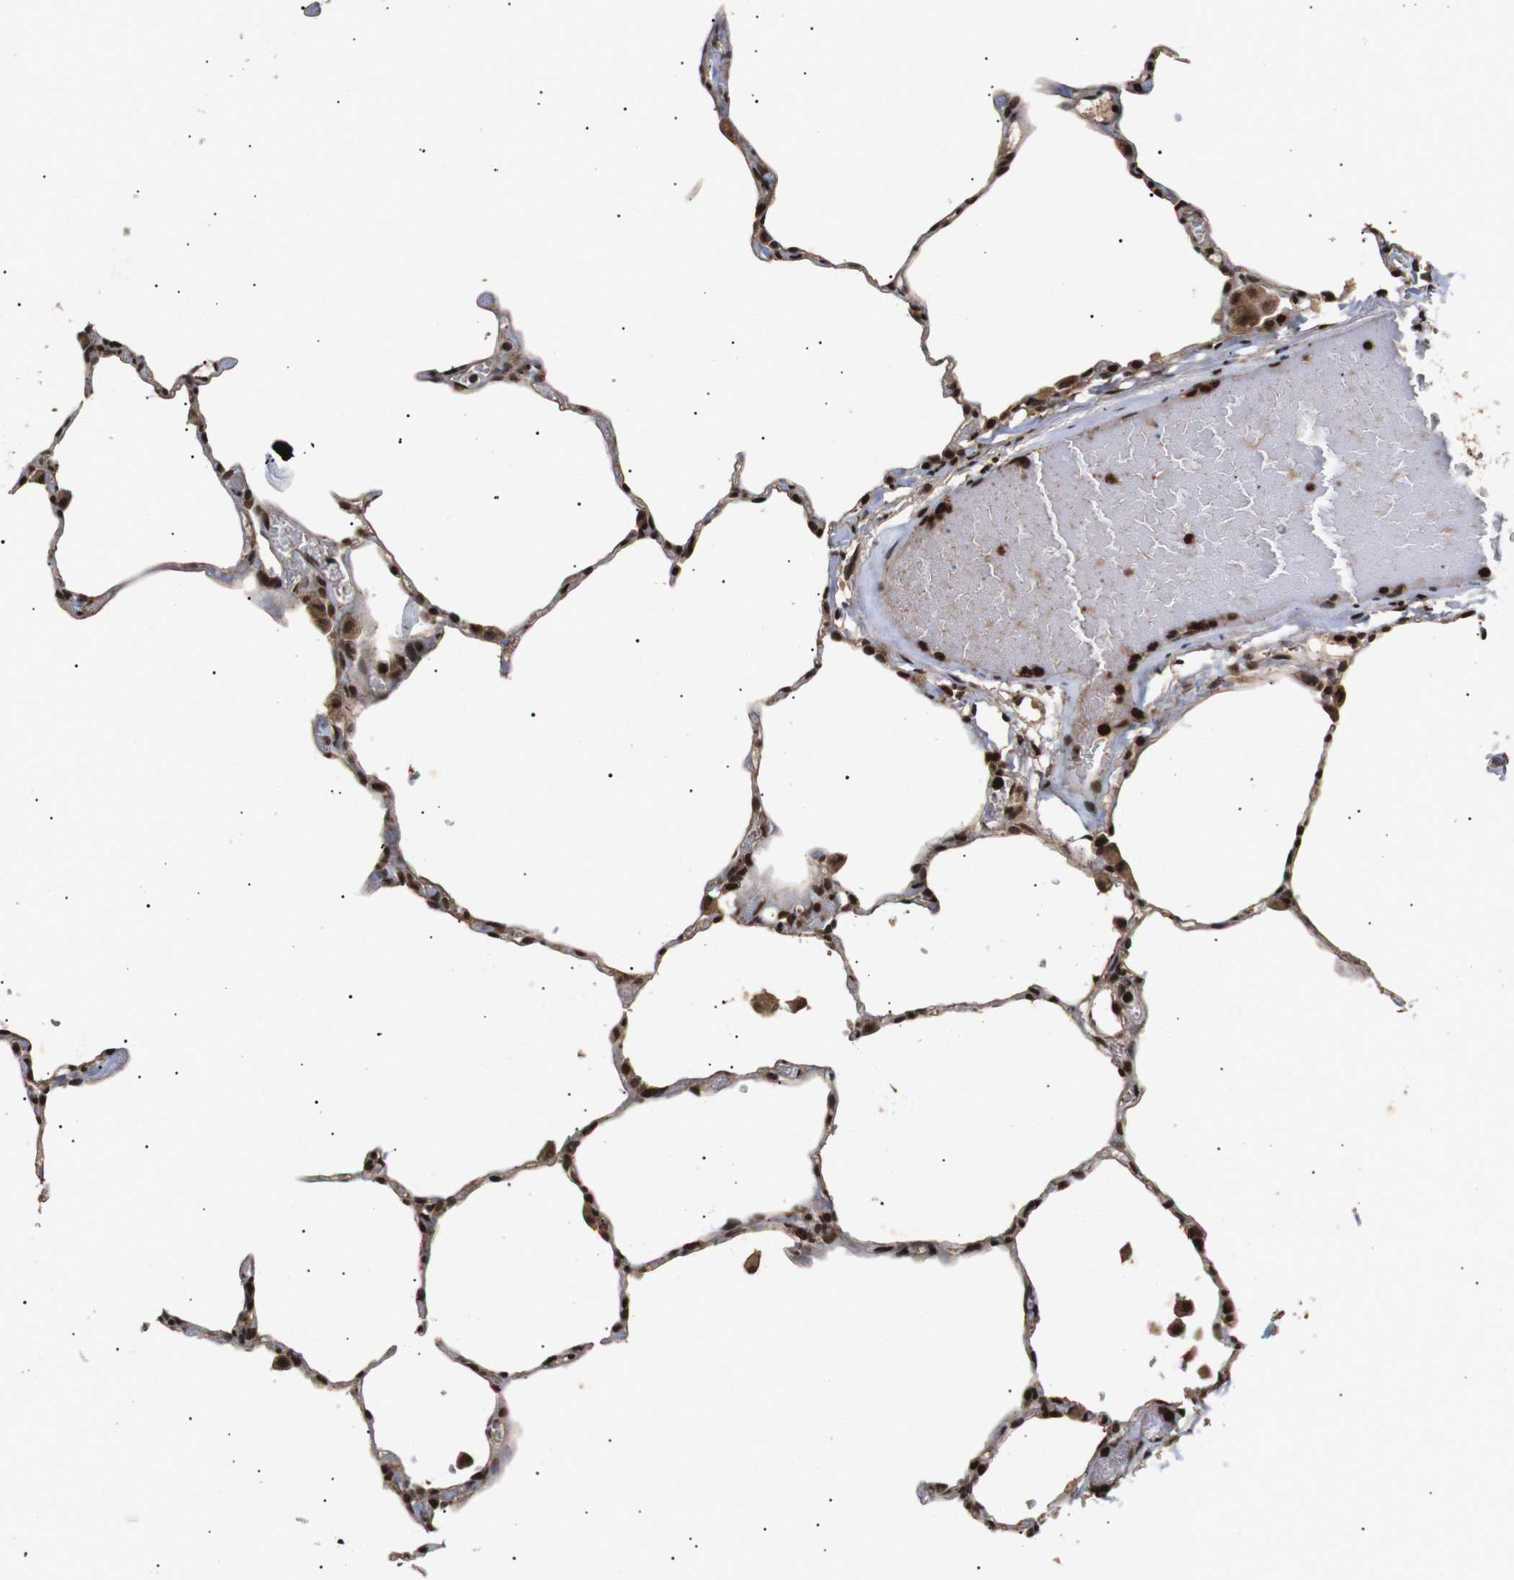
{"staining": {"intensity": "strong", "quantity": ">75%", "location": "nuclear"}, "tissue": "lung", "cell_type": "Alveolar cells", "image_type": "normal", "snomed": [{"axis": "morphology", "description": "Normal tissue, NOS"}, {"axis": "topography", "description": "Lung"}], "caption": "Human lung stained for a protein (brown) reveals strong nuclear positive expression in about >75% of alveolar cells.", "gene": "KIF23", "patient": {"sex": "female", "age": 49}}